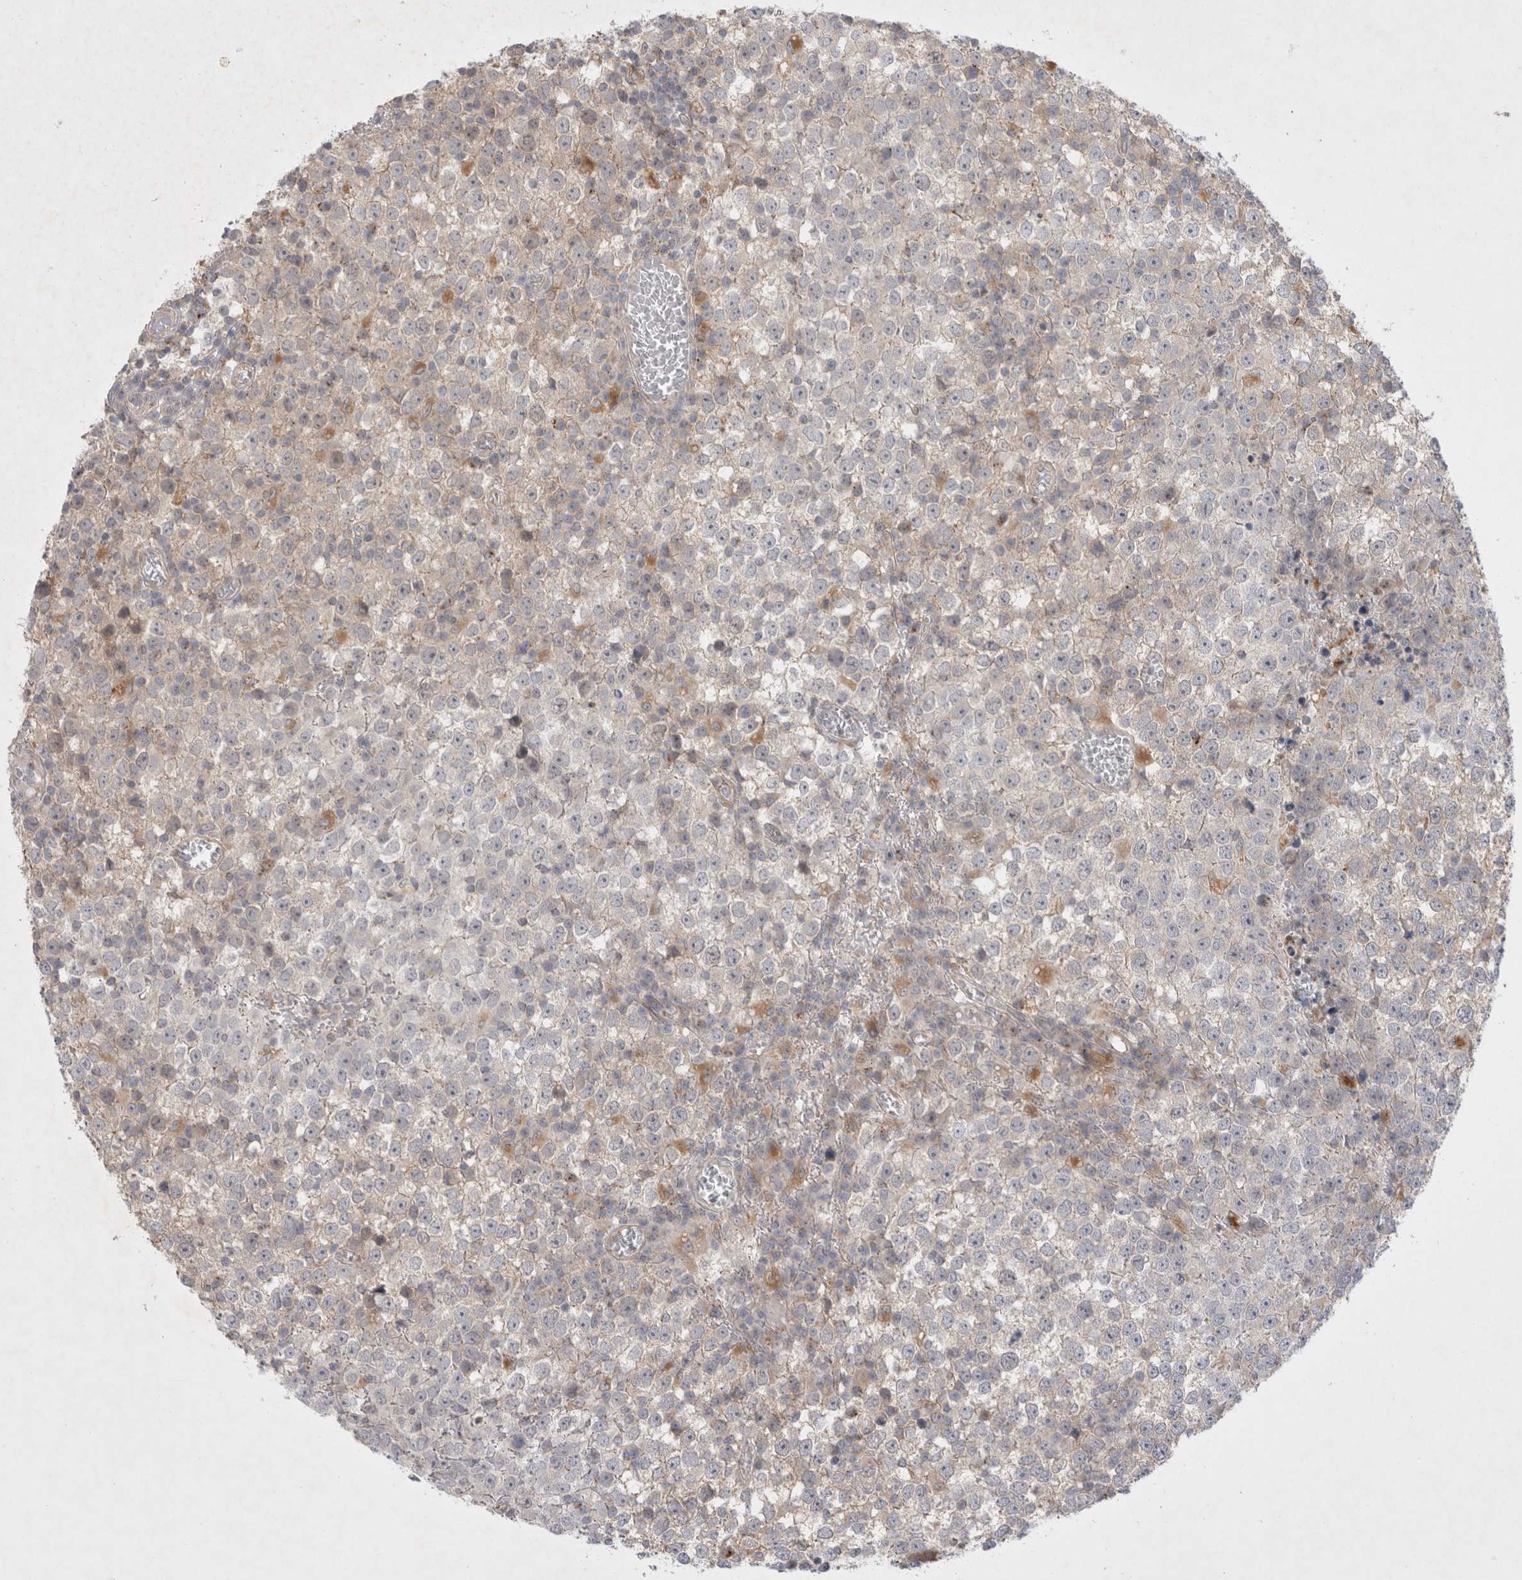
{"staining": {"intensity": "moderate", "quantity": "<25%", "location": "cytoplasmic/membranous"}, "tissue": "testis cancer", "cell_type": "Tumor cells", "image_type": "cancer", "snomed": [{"axis": "morphology", "description": "Seminoma, NOS"}, {"axis": "topography", "description": "Testis"}], "caption": "Testis seminoma stained for a protein (brown) shows moderate cytoplasmic/membranous positive positivity in approximately <25% of tumor cells.", "gene": "NPC1", "patient": {"sex": "male", "age": 65}}